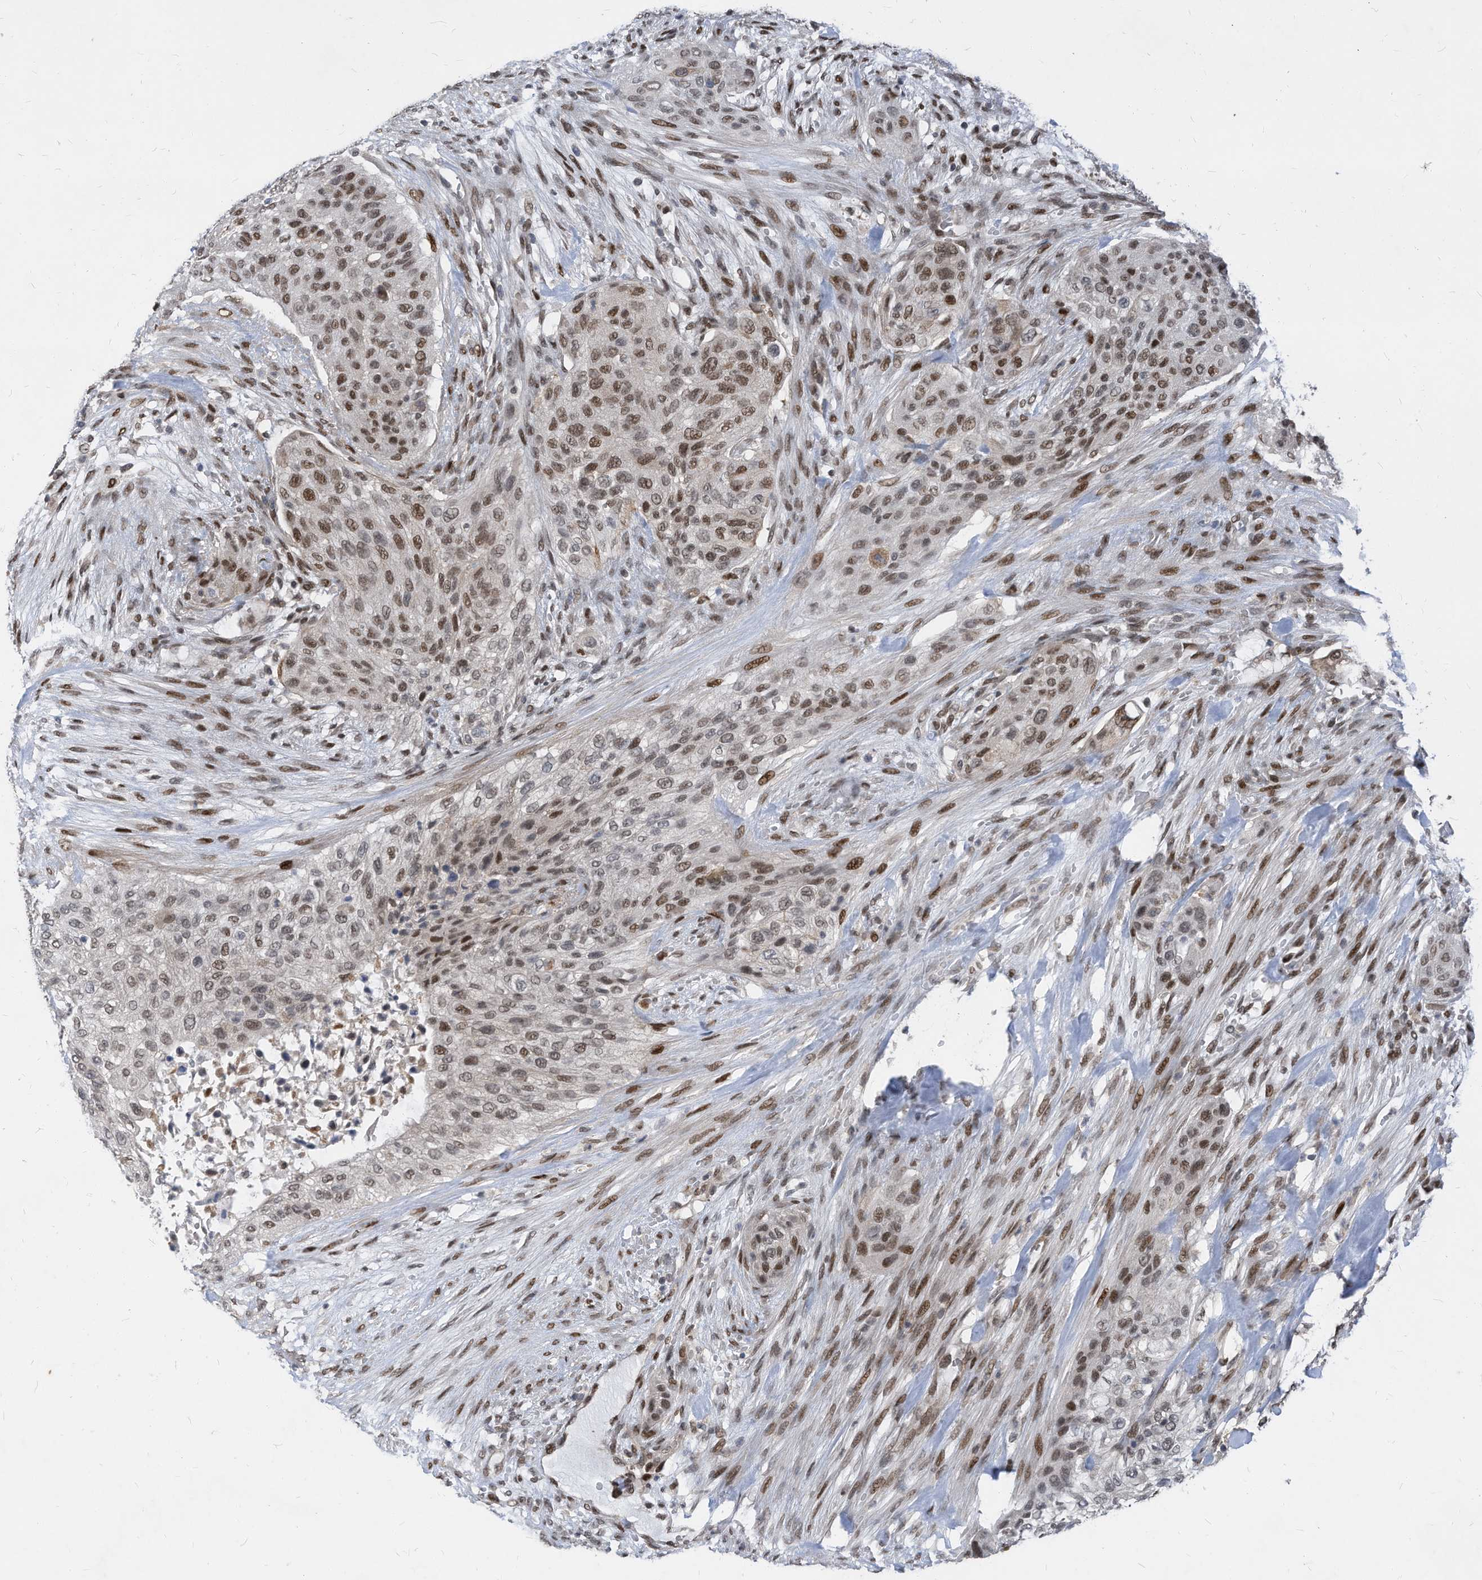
{"staining": {"intensity": "moderate", "quantity": ">75%", "location": "nuclear"}, "tissue": "urothelial cancer", "cell_type": "Tumor cells", "image_type": "cancer", "snomed": [{"axis": "morphology", "description": "Urothelial carcinoma, High grade"}, {"axis": "topography", "description": "Urinary bladder"}], "caption": "Immunohistochemical staining of urothelial carcinoma (high-grade) reveals medium levels of moderate nuclear protein positivity in approximately >75% of tumor cells. Nuclei are stained in blue.", "gene": "KPNB1", "patient": {"sex": "male", "age": 35}}